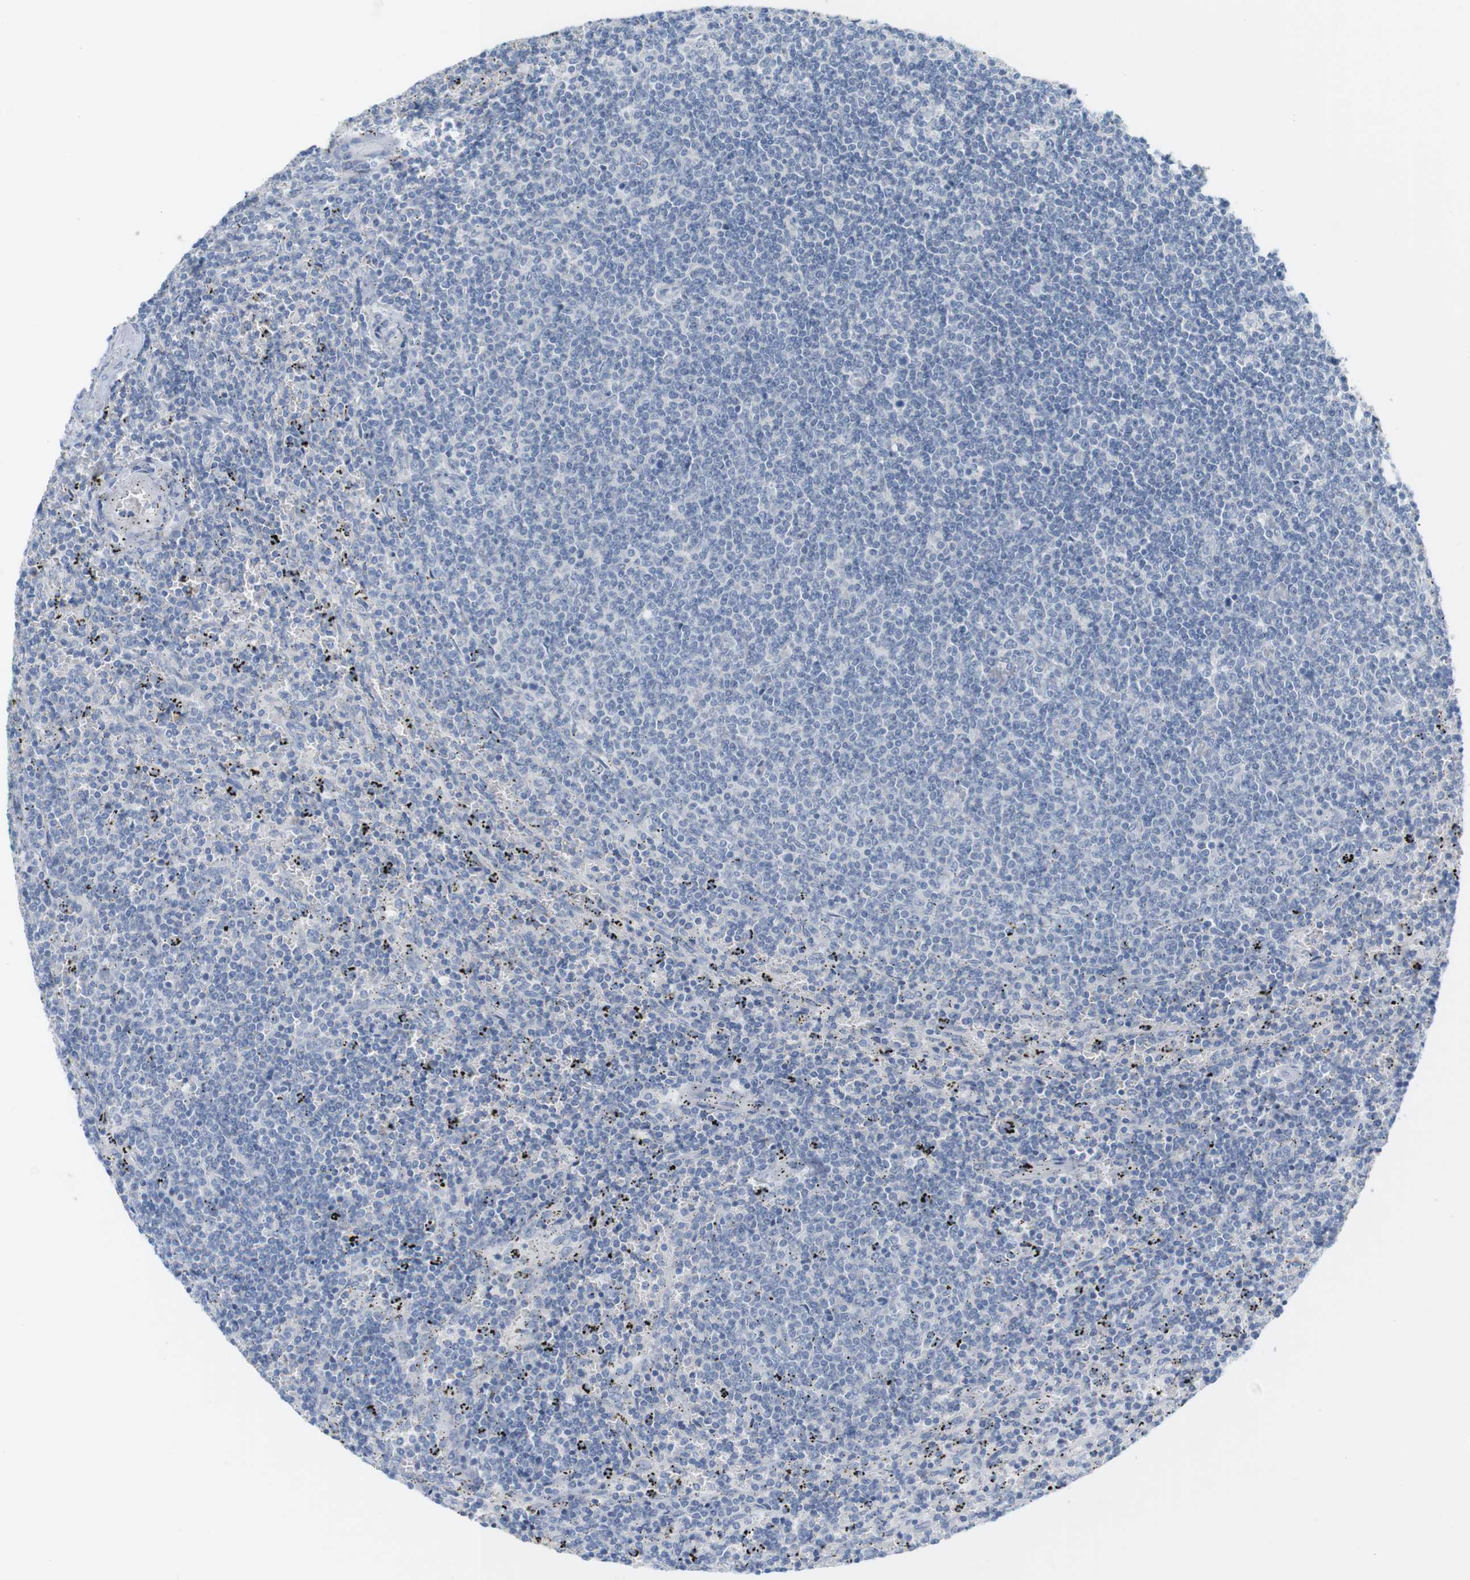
{"staining": {"intensity": "negative", "quantity": "none", "location": "none"}, "tissue": "lymphoma", "cell_type": "Tumor cells", "image_type": "cancer", "snomed": [{"axis": "morphology", "description": "Malignant lymphoma, non-Hodgkin's type, Low grade"}, {"axis": "topography", "description": "Spleen"}], "caption": "This is an immunohistochemistry image of human lymphoma. There is no positivity in tumor cells.", "gene": "RGS9", "patient": {"sex": "female", "age": 50}}